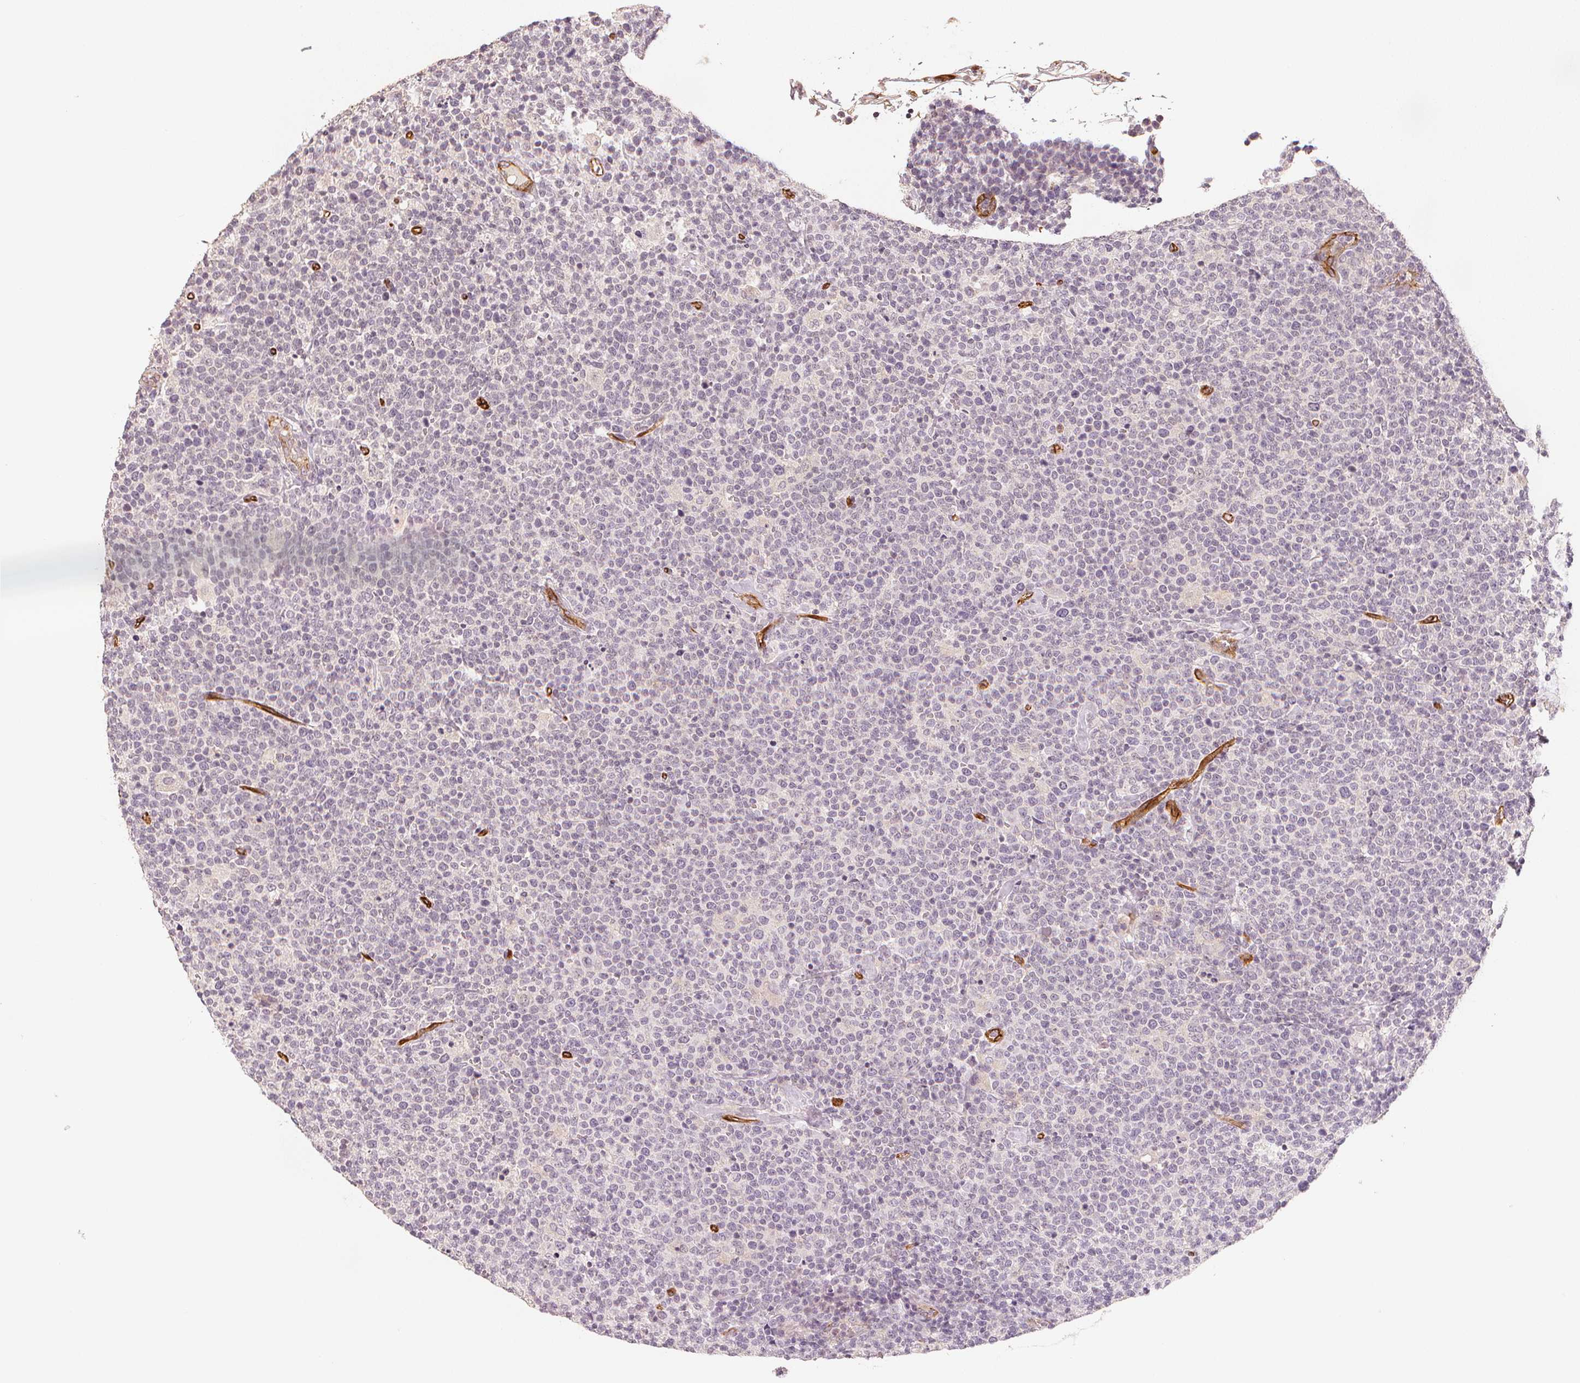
{"staining": {"intensity": "negative", "quantity": "none", "location": "none"}, "tissue": "lymphoma", "cell_type": "Tumor cells", "image_type": "cancer", "snomed": [{"axis": "morphology", "description": "Malignant lymphoma, non-Hodgkin's type, High grade"}, {"axis": "topography", "description": "Lymph node"}], "caption": "This is a histopathology image of immunohistochemistry staining of lymphoma, which shows no expression in tumor cells. (DAB (3,3'-diaminobenzidine) IHC with hematoxylin counter stain).", "gene": "CIB1", "patient": {"sex": "male", "age": 61}}